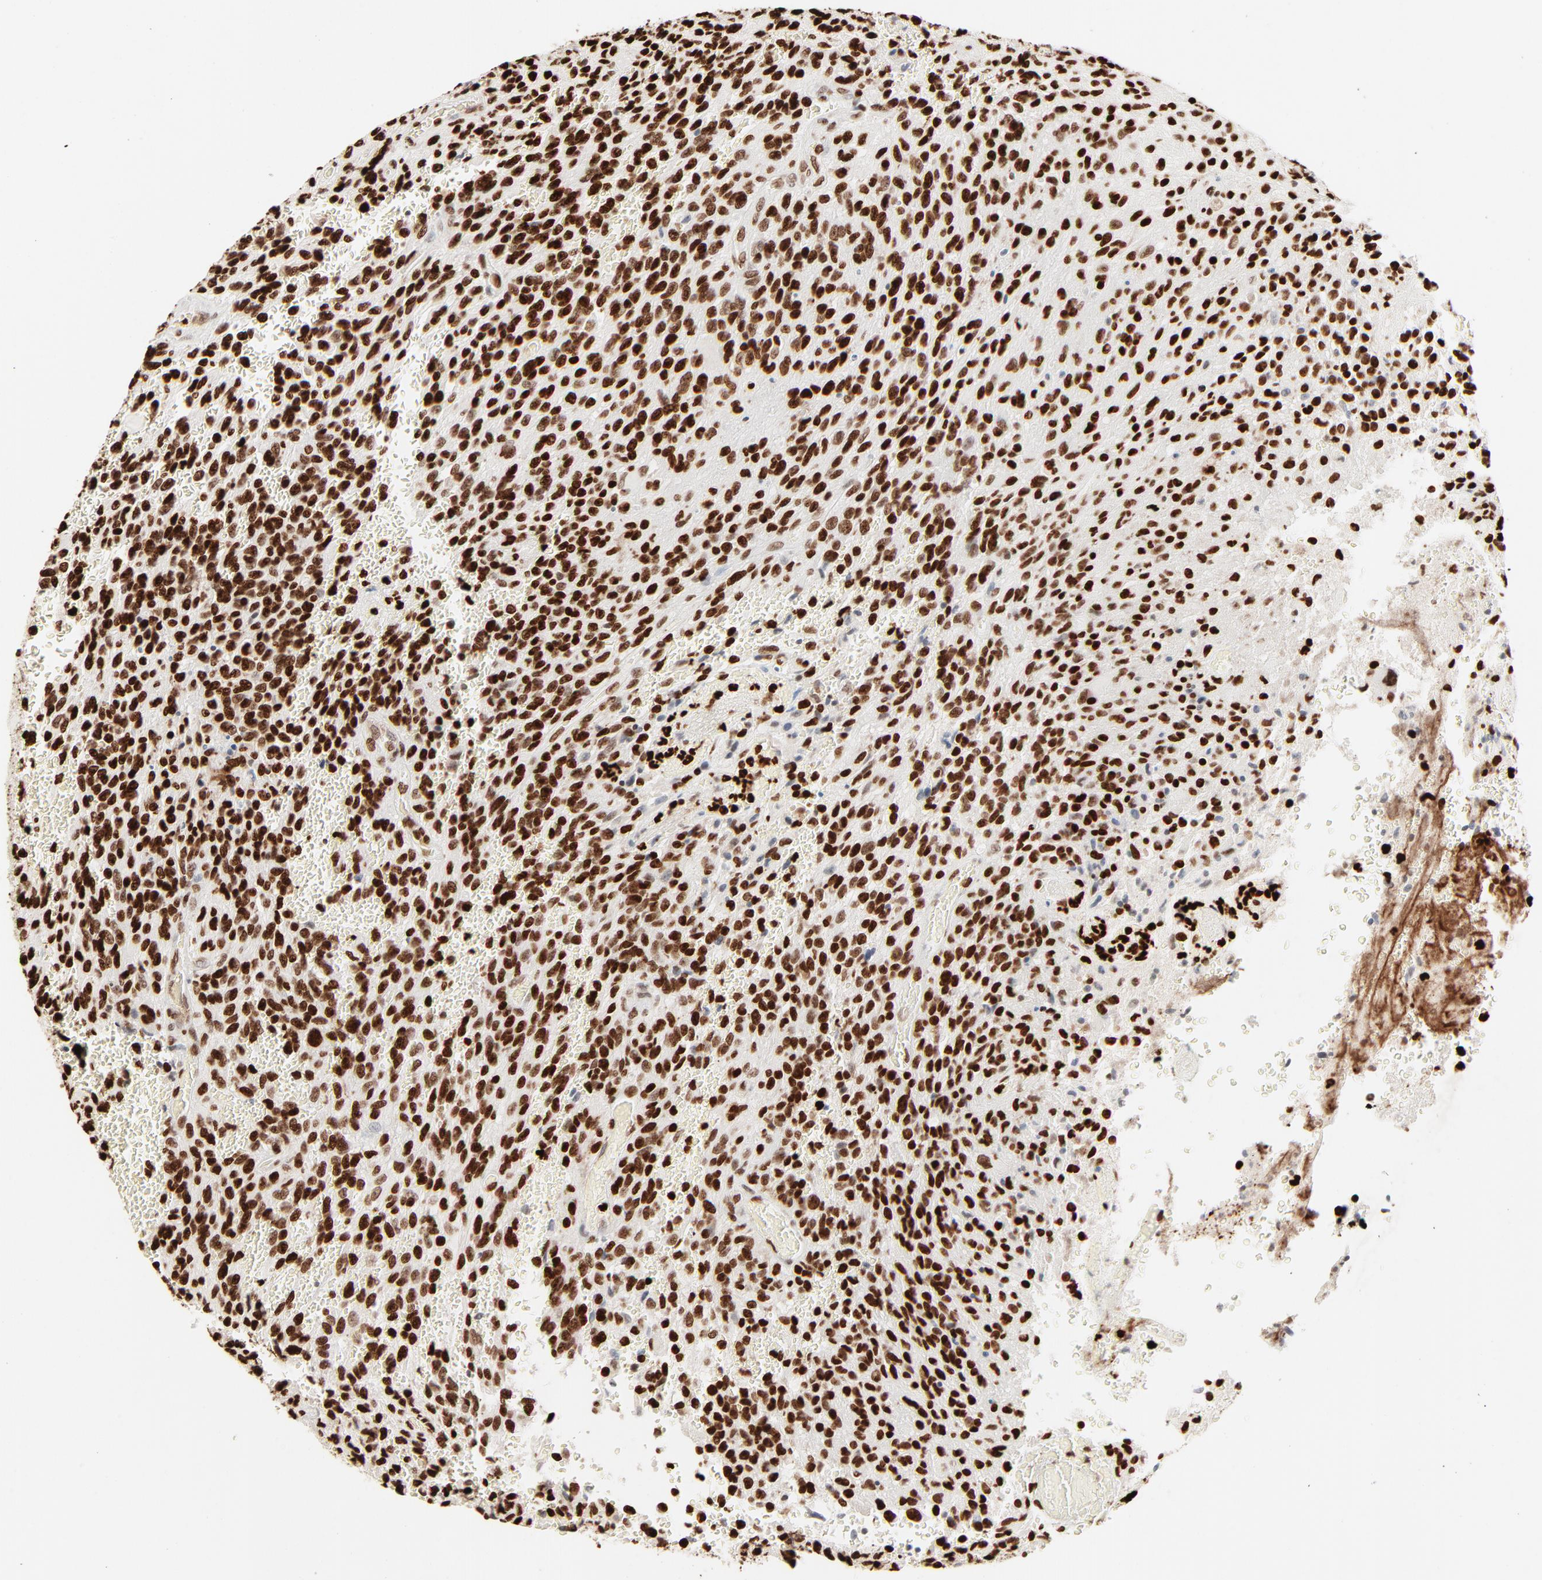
{"staining": {"intensity": "strong", "quantity": ">75%", "location": "nuclear"}, "tissue": "glioma", "cell_type": "Tumor cells", "image_type": "cancer", "snomed": [{"axis": "morphology", "description": "Normal tissue, NOS"}, {"axis": "morphology", "description": "Glioma, malignant, High grade"}, {"axis": "topography", "description": "Cerebral cortex"}], "caption": "Glioma tissue reveals strong nuclear expression in approximately >75% of tumor cells, visualized by immunohistochemistry. (Brightfield microscopy of DAB IHC at high magnification).", "gene": "HMGB2", "patient": {"sex": "male", "age": 56}}